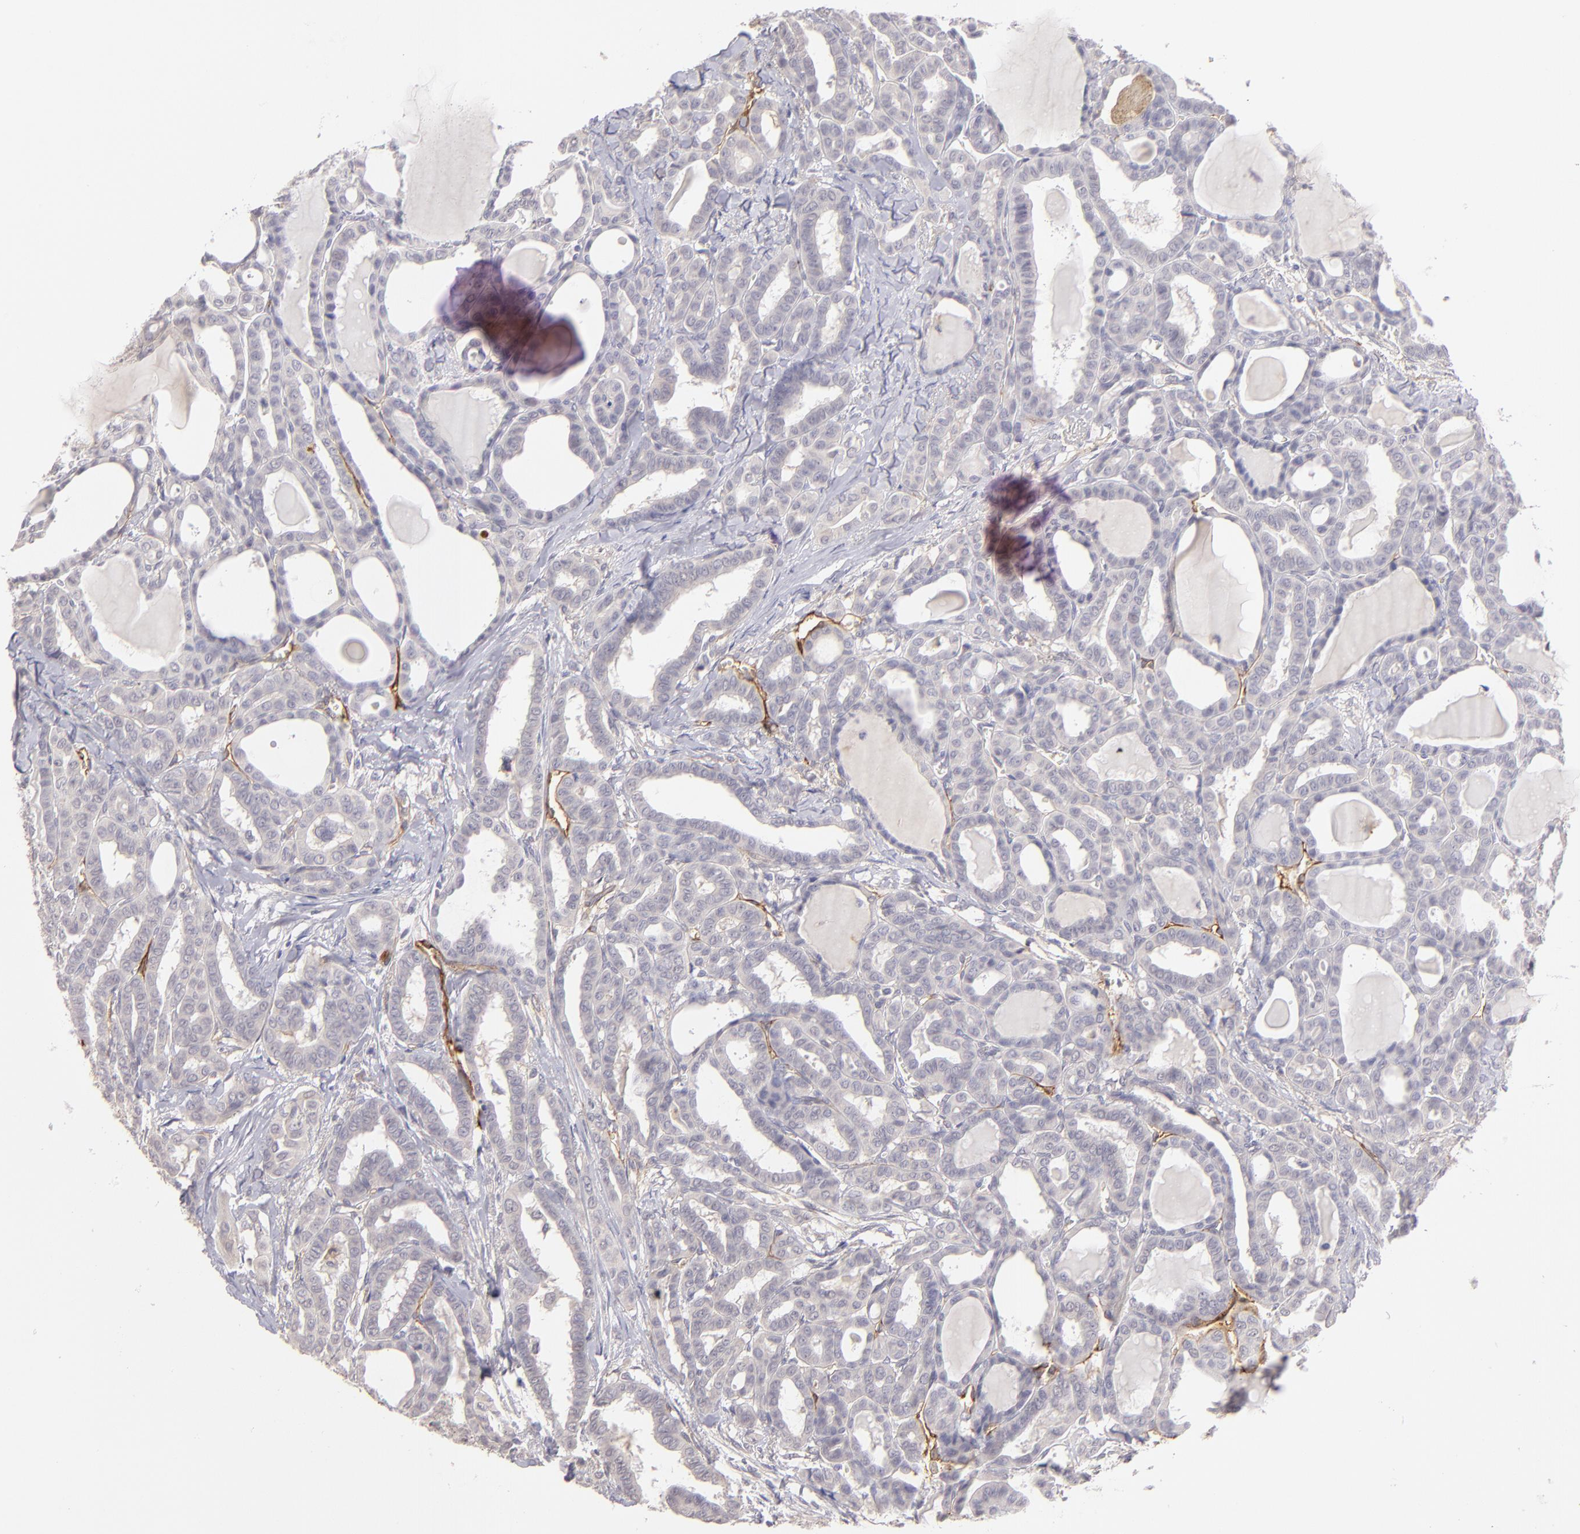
{"staining": {"intensity": "negative", "quantity": "none", "location": "none"}, "tissue": "thyroid cancer", "cell_type": "Tumor cells", "image_type": "cancer", "snomed": [{"axis": "morphology", "description": "Carcinoma, NOS"}, {"axis": "topography", "description": "Thyroid gland"}], "caption": "Carcinoma (thyroid) stained for a protein using immunohistochemistry (IHC) displays no expression tumor cells.", "gene": "THBD", "patient": {"sex": "female", "age": 91}}